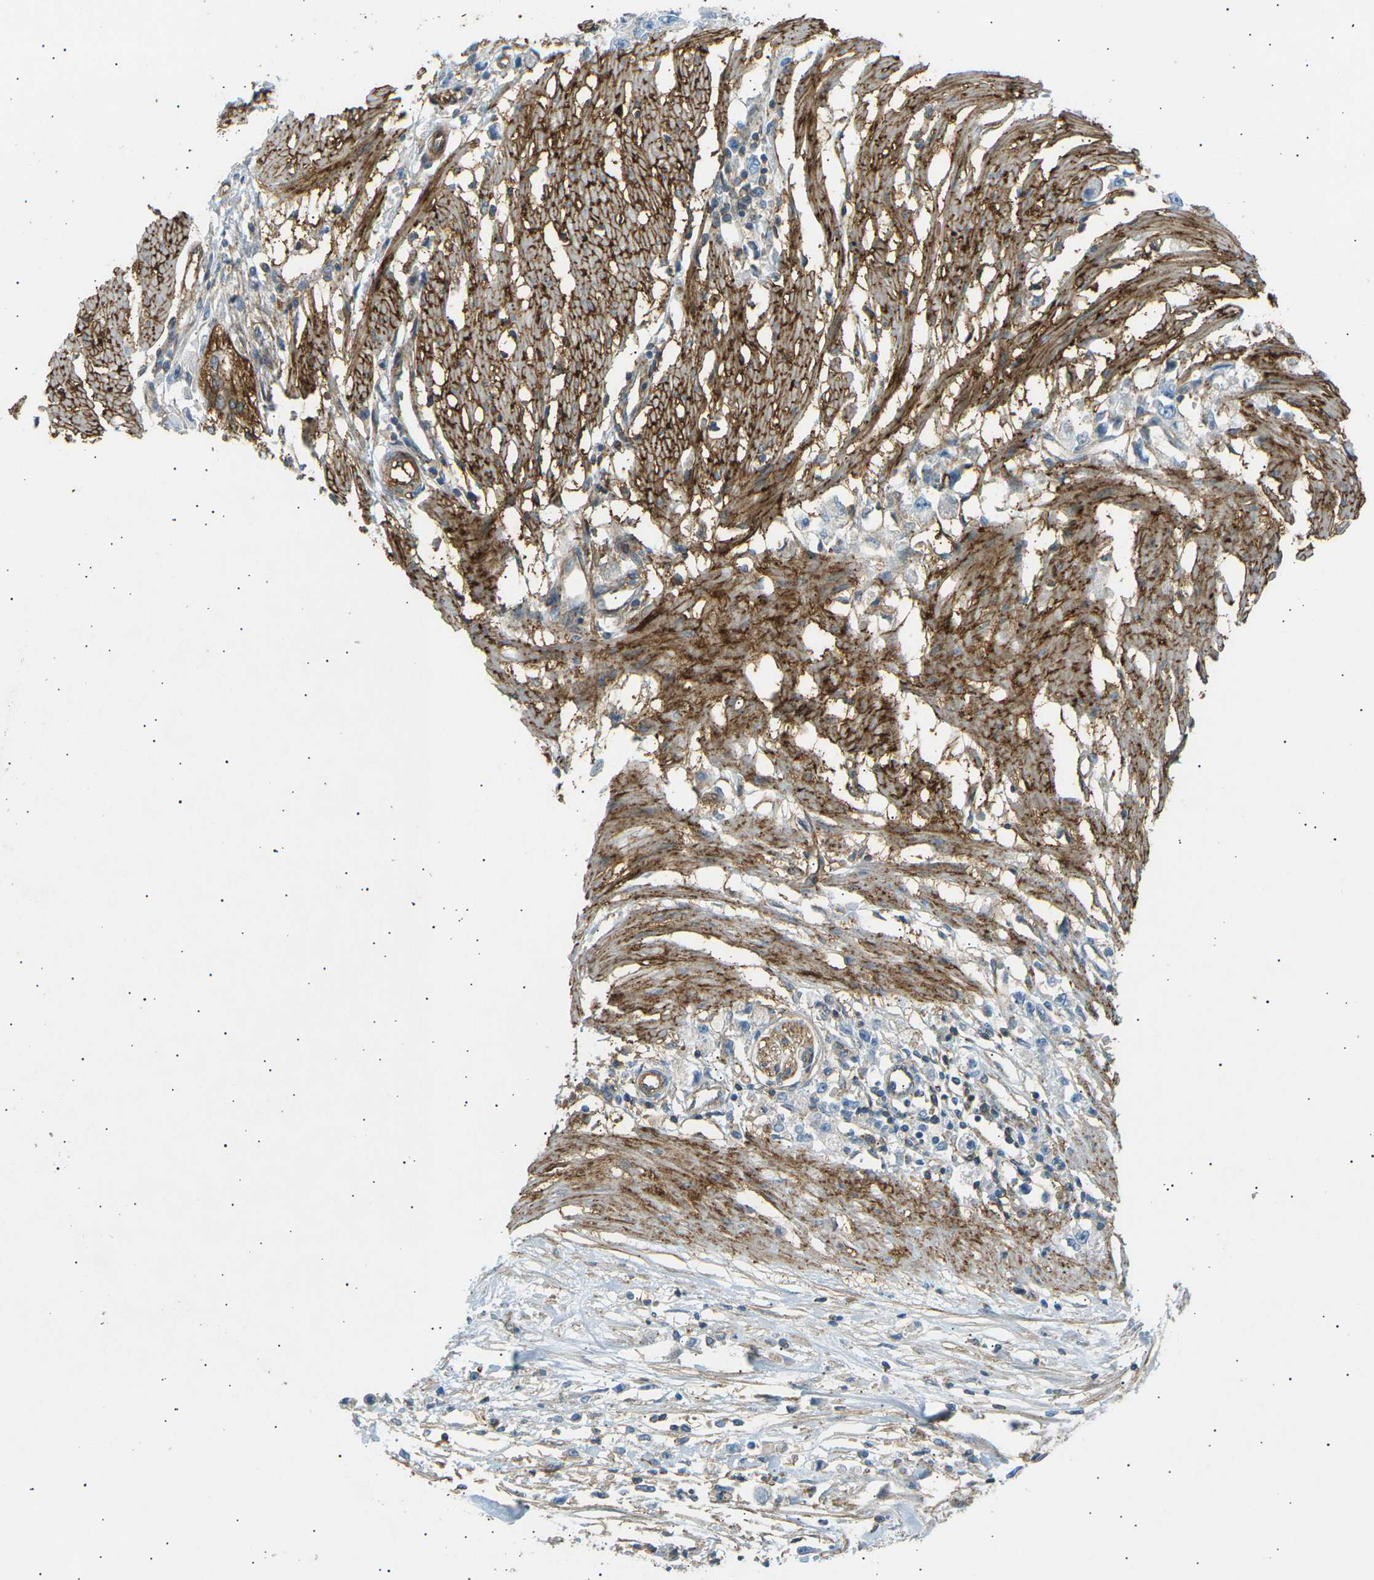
{"staining": {"intensity": "negative", "quantity": "none", "location": "none"}, "tissue": "stomach cancer", "cell_type": "Tumor cells", "image_type": "cancer", "snomed": [{"axis": "morphology", "description": "Adenocarcinoma, NOS"}, {"axis": "topography", "description": "Stomach"}], "caption": "Adenocarcinoma (stomach) was stained to show a protein in brown. There is no significant expression in tumor cells.", "gene": "ATP2B4", "patient": {"sex": "female", "age": 59}}